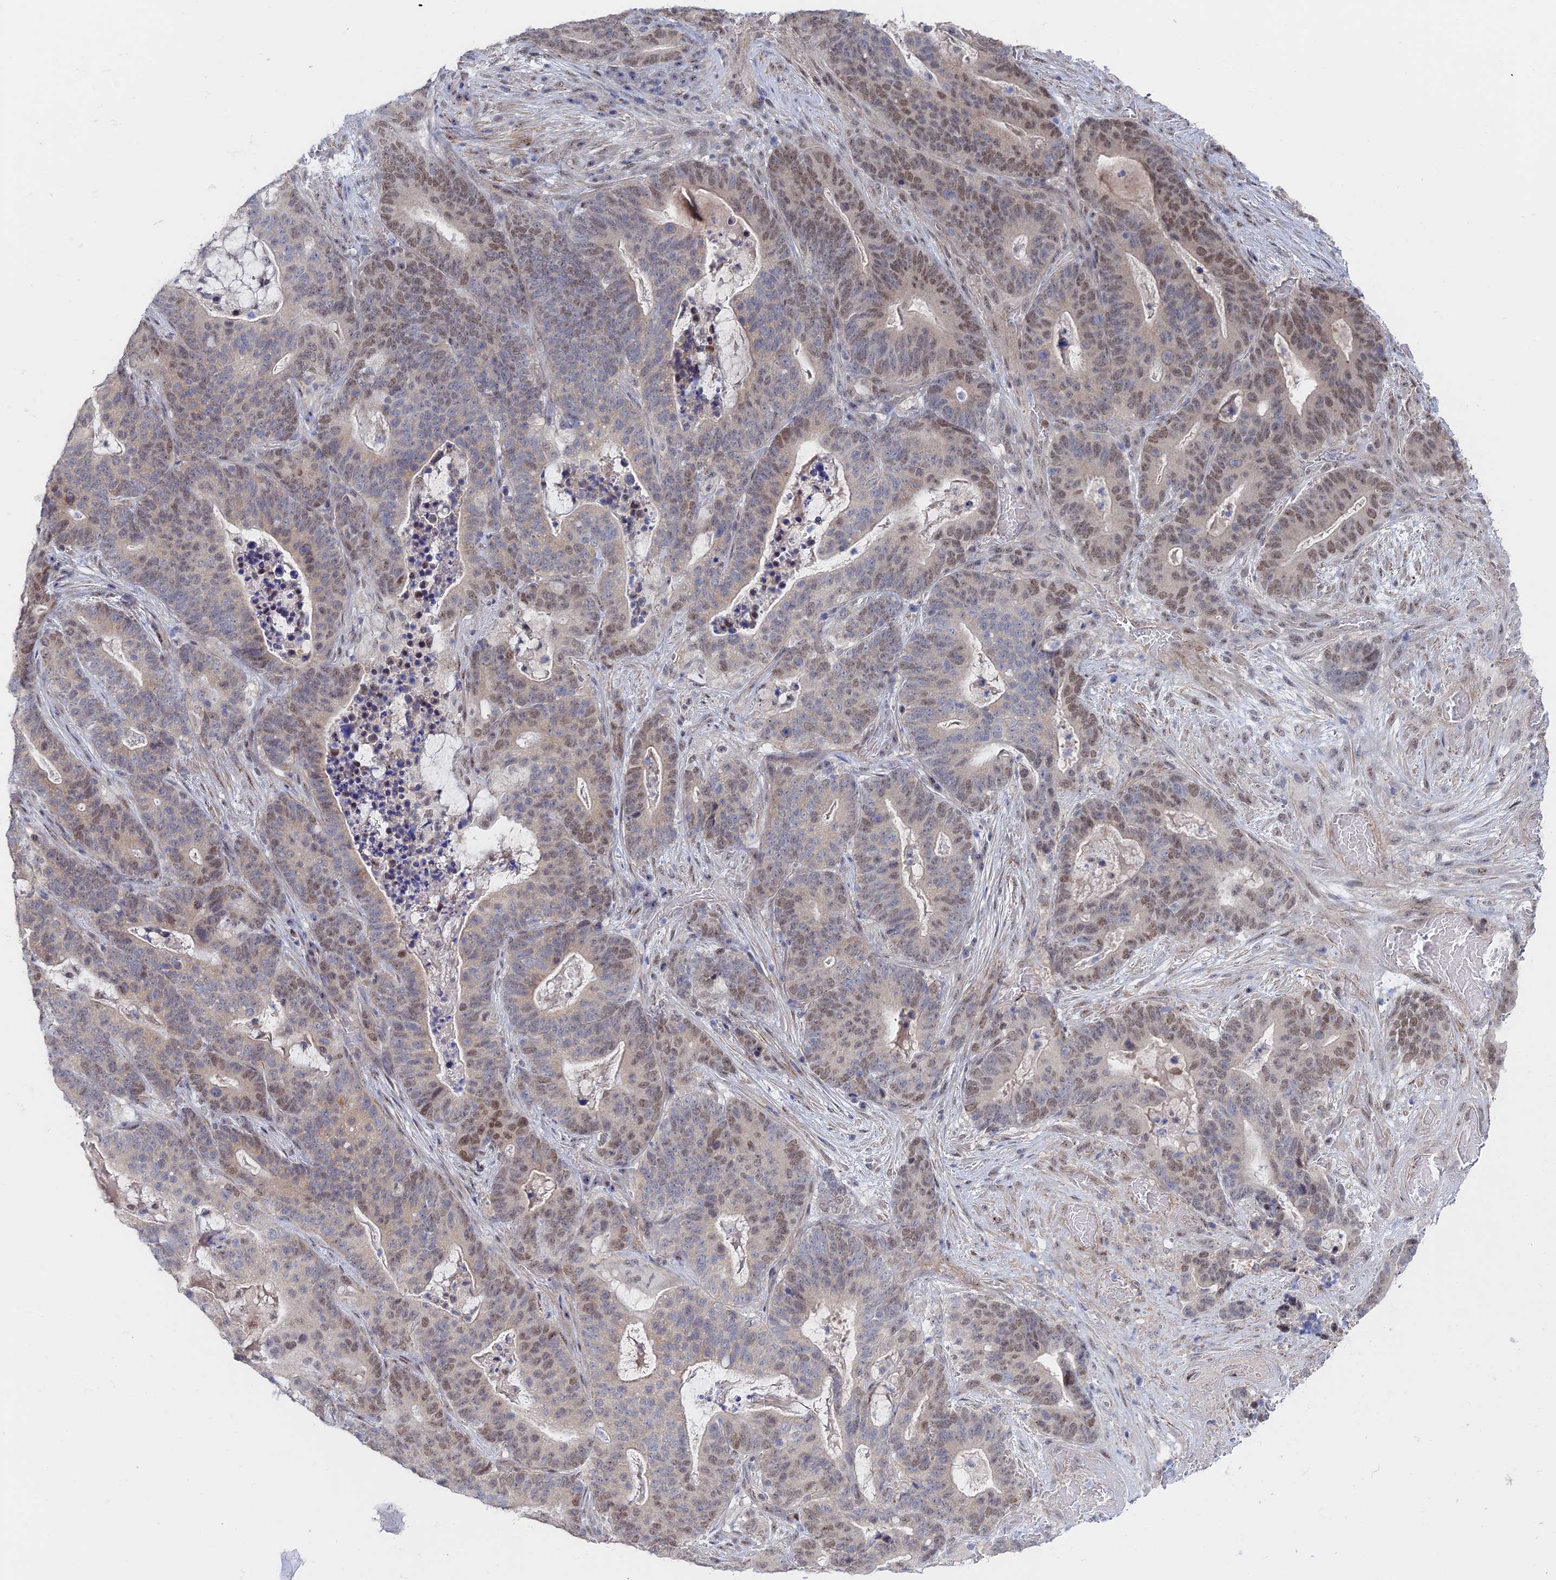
{"staining": {"intensity": "moderate", "quantity": "25%-75%", "location": "nuclear"}, "tissue": "stomach cancer", "cell_type": "Tumor cells", "image_type": "cancer", "snomed": [{"axis": "morphology", "description": "Normal tissue, NOS"}, {"axis": "morphology", "description": "Adenocarcinoma, NOS"}, {"axis": "topography", "description": "Stomach"}], "caption": "A brown stain highlights moderate nuclear expression of a protein in stomach cancer tumor cells.", "gene": "CFAP92", "patient": {"sex": "female", "age": 64}}